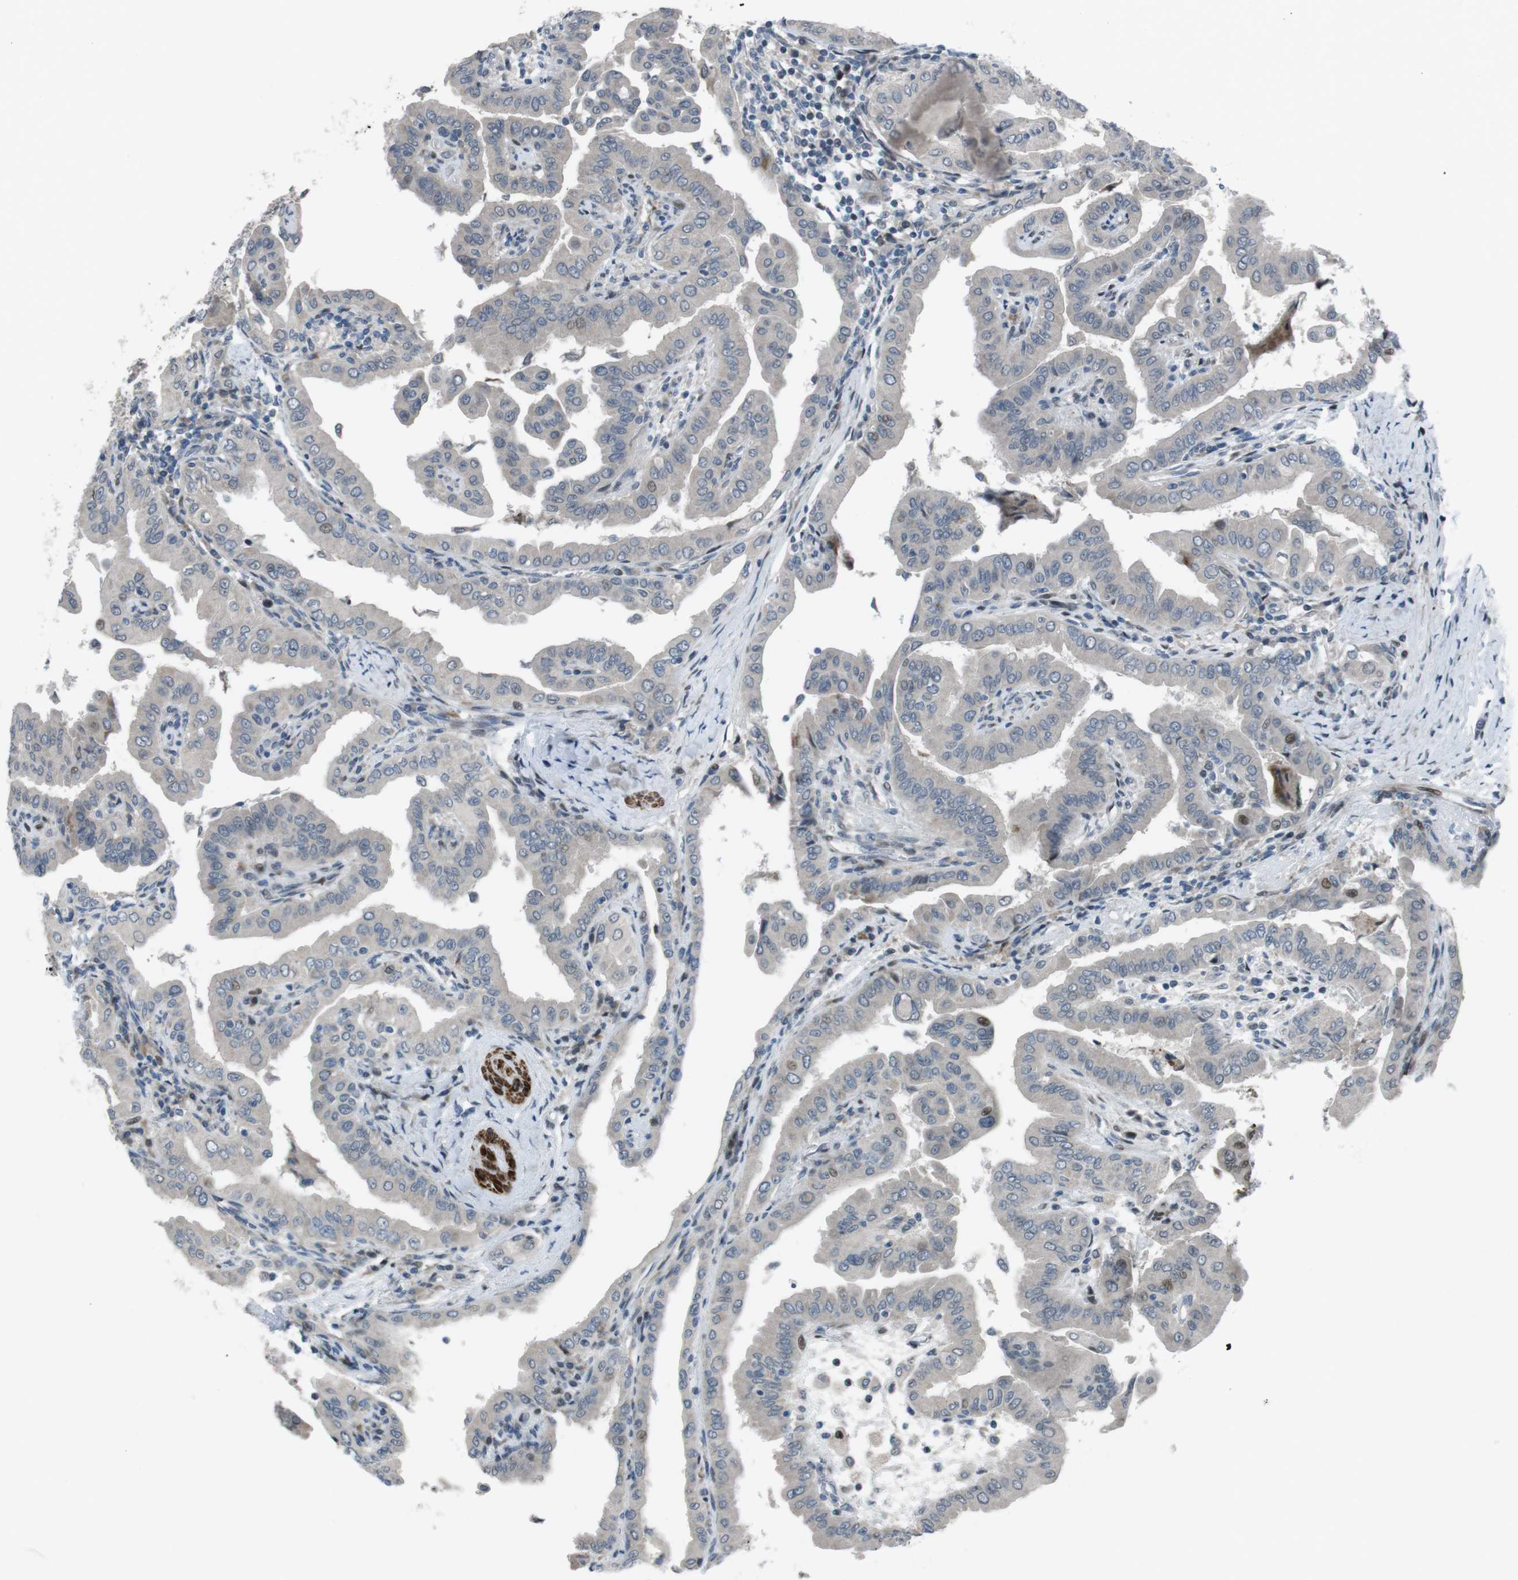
{"staining": {"intensity": "weak", "quantity": "<25%", "location": "nuclear"}, "tissue": "thyroid cancer", "cell_type": "Tumor cells", "image_type": "cancer", "snomed": [{"axis": "morphology", "description": "Papillary adenocarcinoma, NOS"}, {"axis": "topography", "description": "Thyroid gland"}], "caption": "Image shows no protein staining in tumor cells of thyroid papillary adenocarcinoma tissue.", "gene": "PBRM1", "patient": {"sex": "male", "age": 33}}